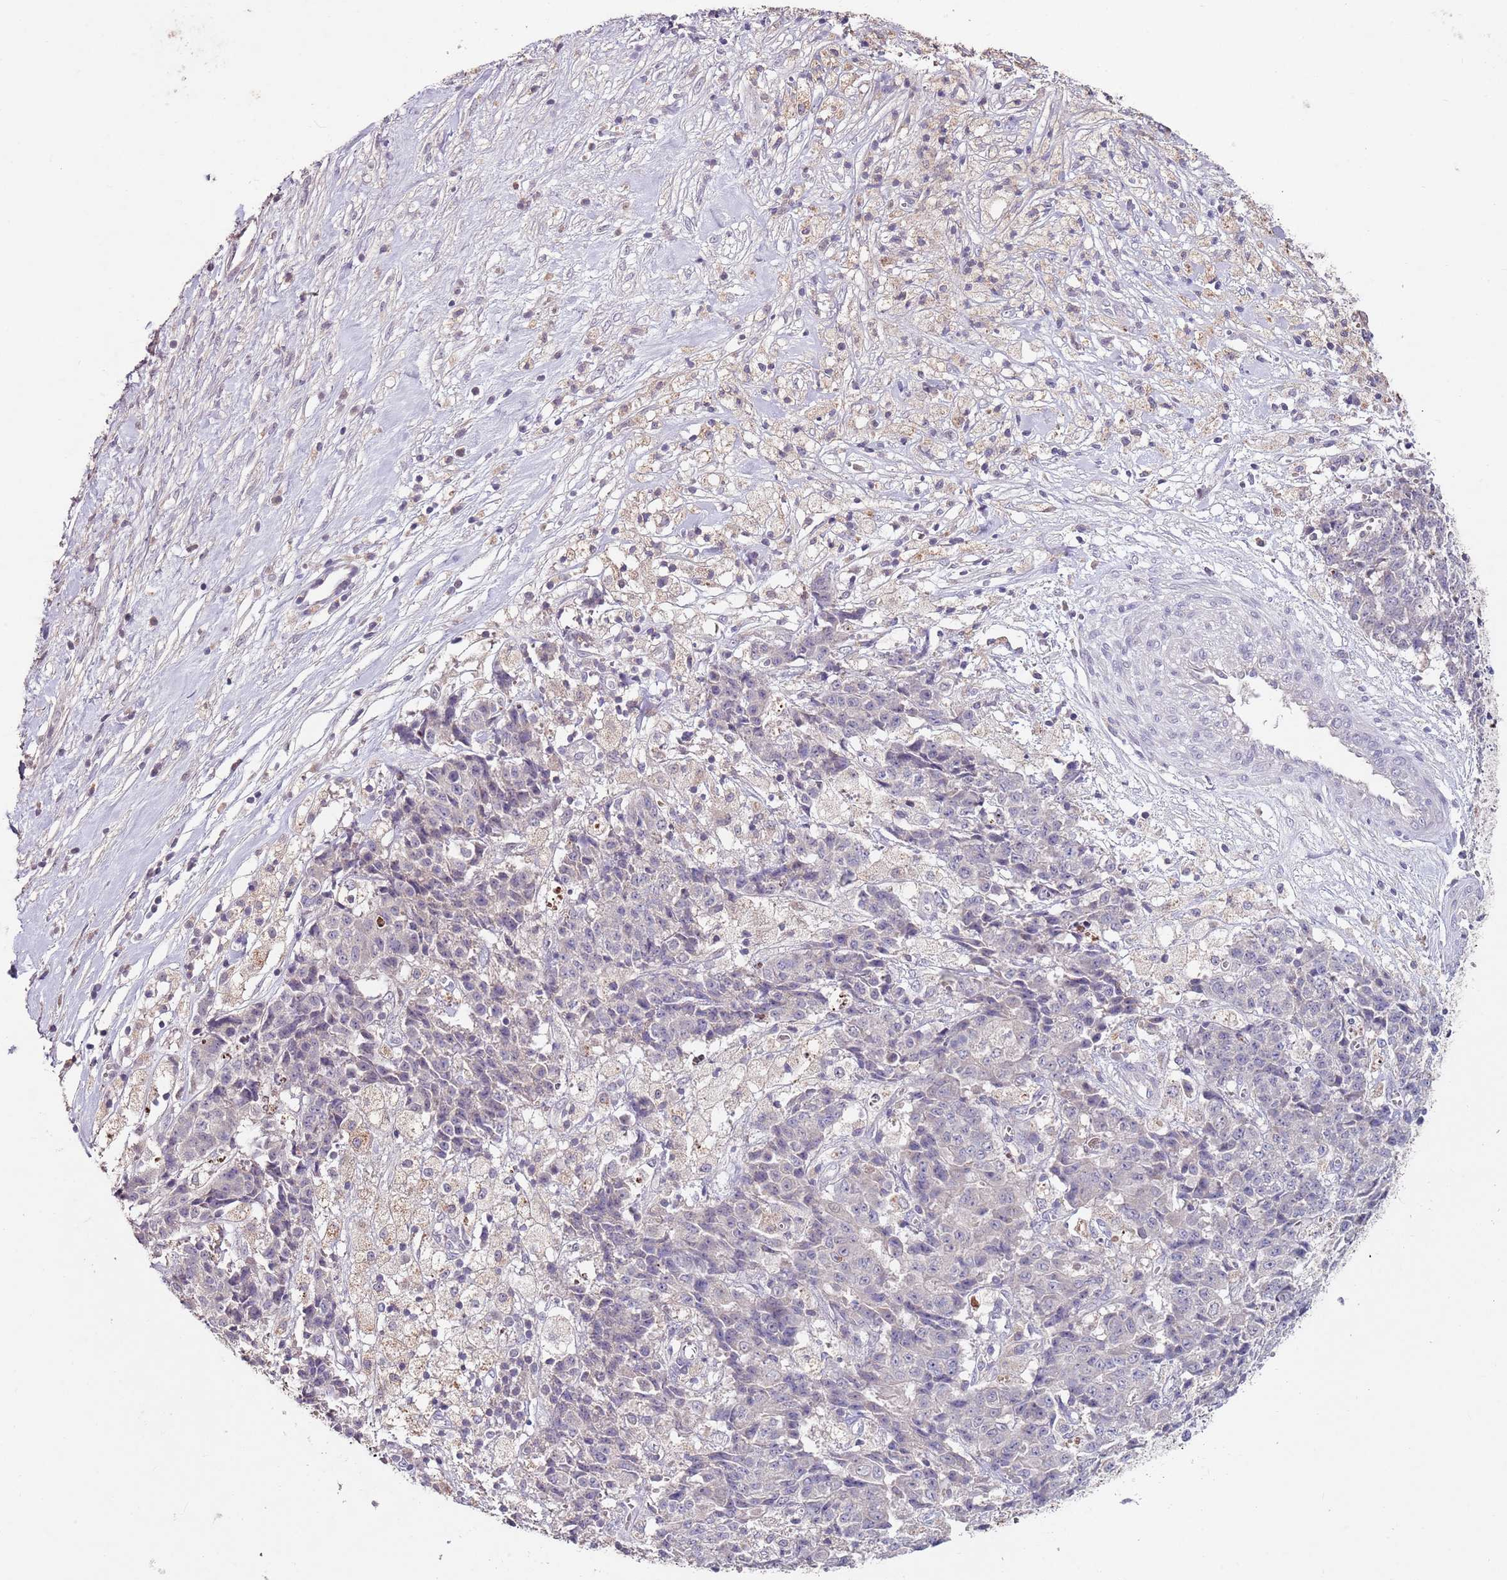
{"staining": {"intensity": "negative", "quantity": "none", "location": "none"}, "tissue": "ovarian cancer", "cell_type": "Tumor cells", "image_type": "cancer", "snomed": [{"axis": "morphology", "description": "Carcinoma, endometroid"}, {"axis": "topography", "description": "Ovary"}], "caption": "A high-resolution micrograph shows immunohistochemistry (IHC) staining of ovarian cancer (endometroid carcinoma), which demonstrates no significant positivity in tumor cells.", "gene": "NRDE2", "patient": {"sex": "female", "age": 42}}